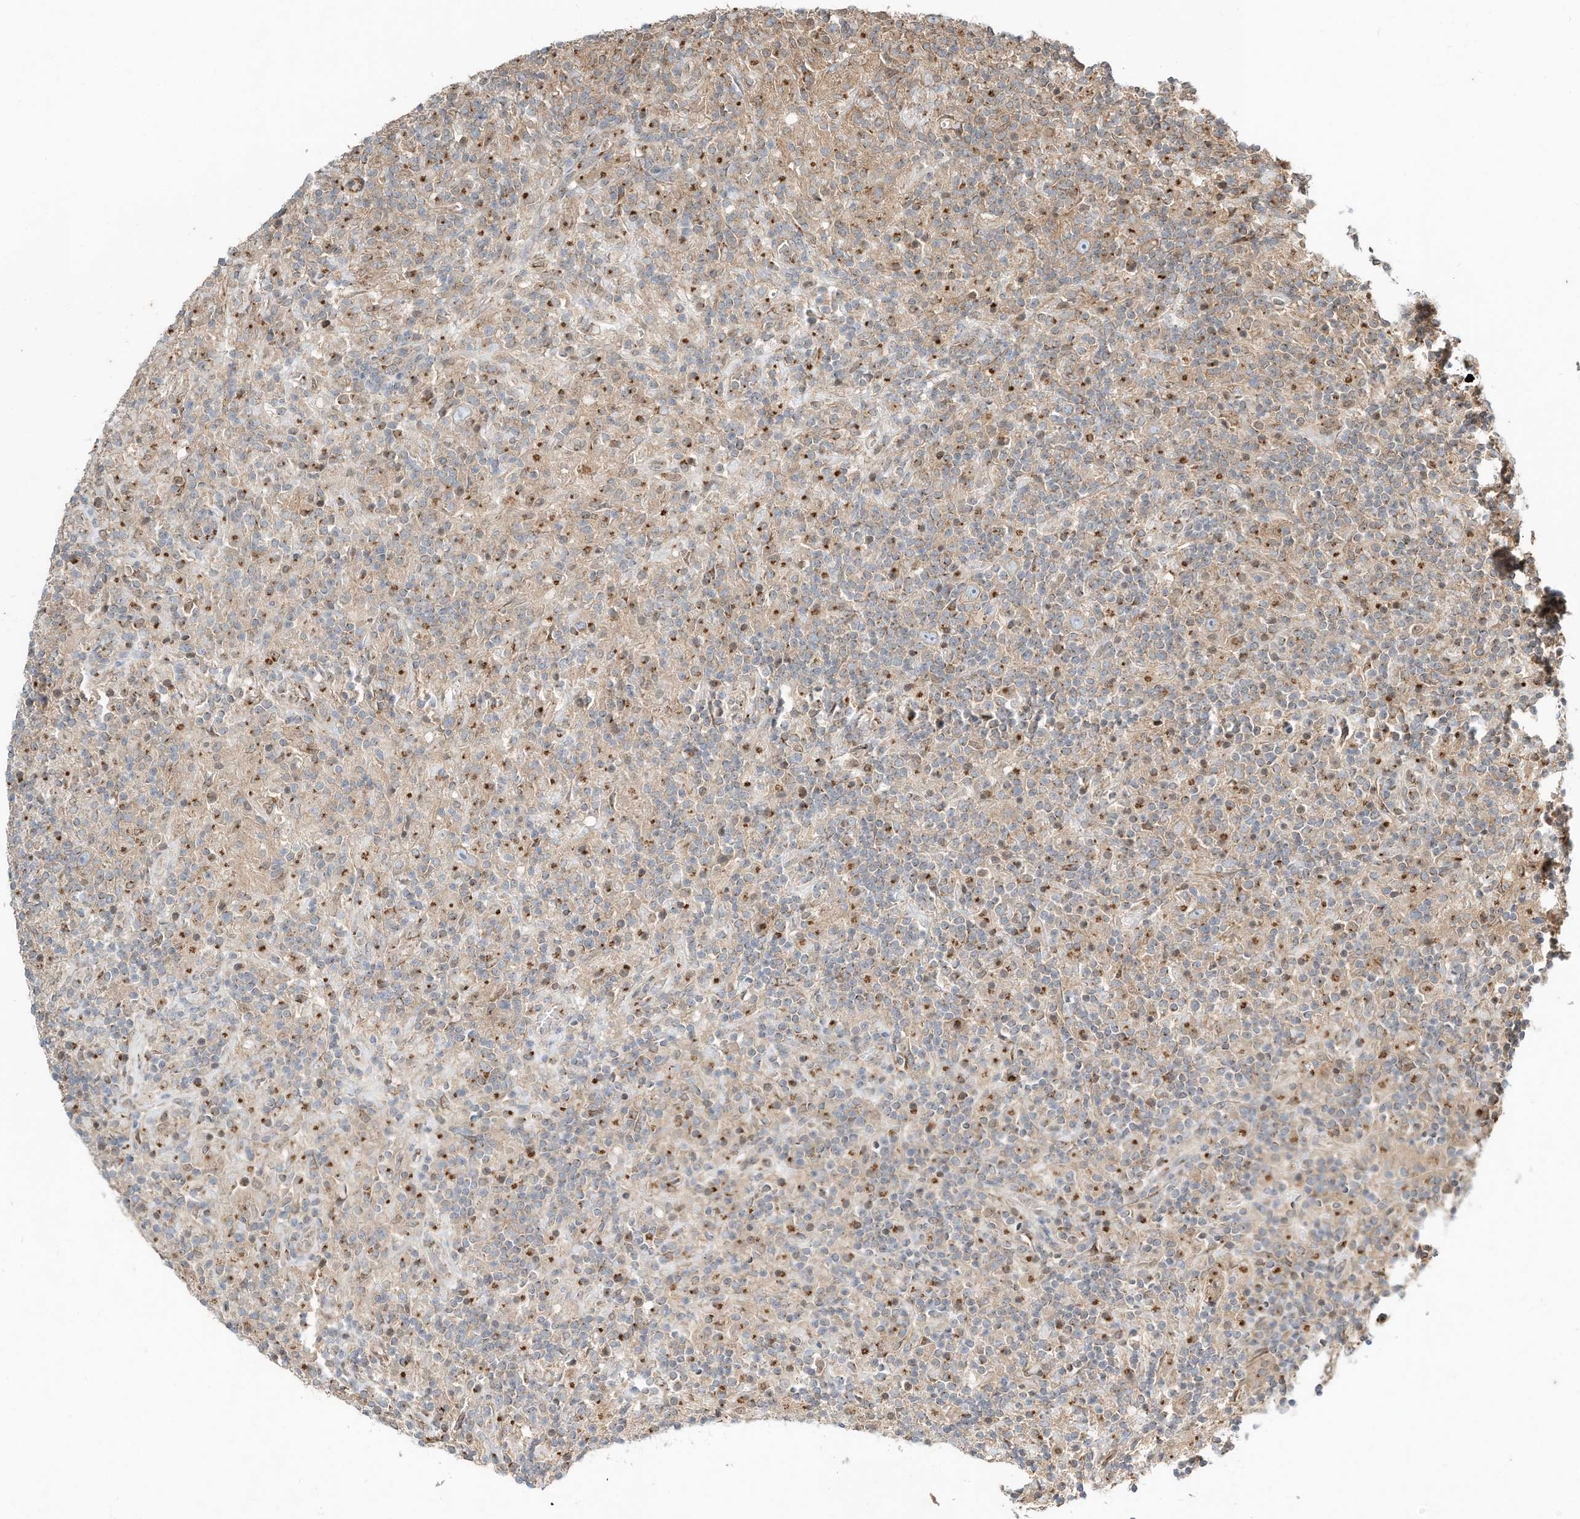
{"staining": {"intensity": "weak", "quantity": ">75%", "location": "cytoplasmic/membranous"}, "tissue": "lymphoma", "cell_type": "Tumor cells", "image_type": "cancer", "snomed": [{"axis": "morphology", "description": "Hodgkin's disease, NOS"}, {"axis": "topography", "description": "Lymph node"}], "caption": "The histopathology image shows staining of Hodgkin's disease, revealing weak cytoplasmic/membranous protein staining (brown color) within tumor cells. Immunohistochemistry (ihc) stains the protein of interest in brown and the nuclei are stained blue.", "gene": "CUX1", "patient": {"sex": "male", "age": 70}}